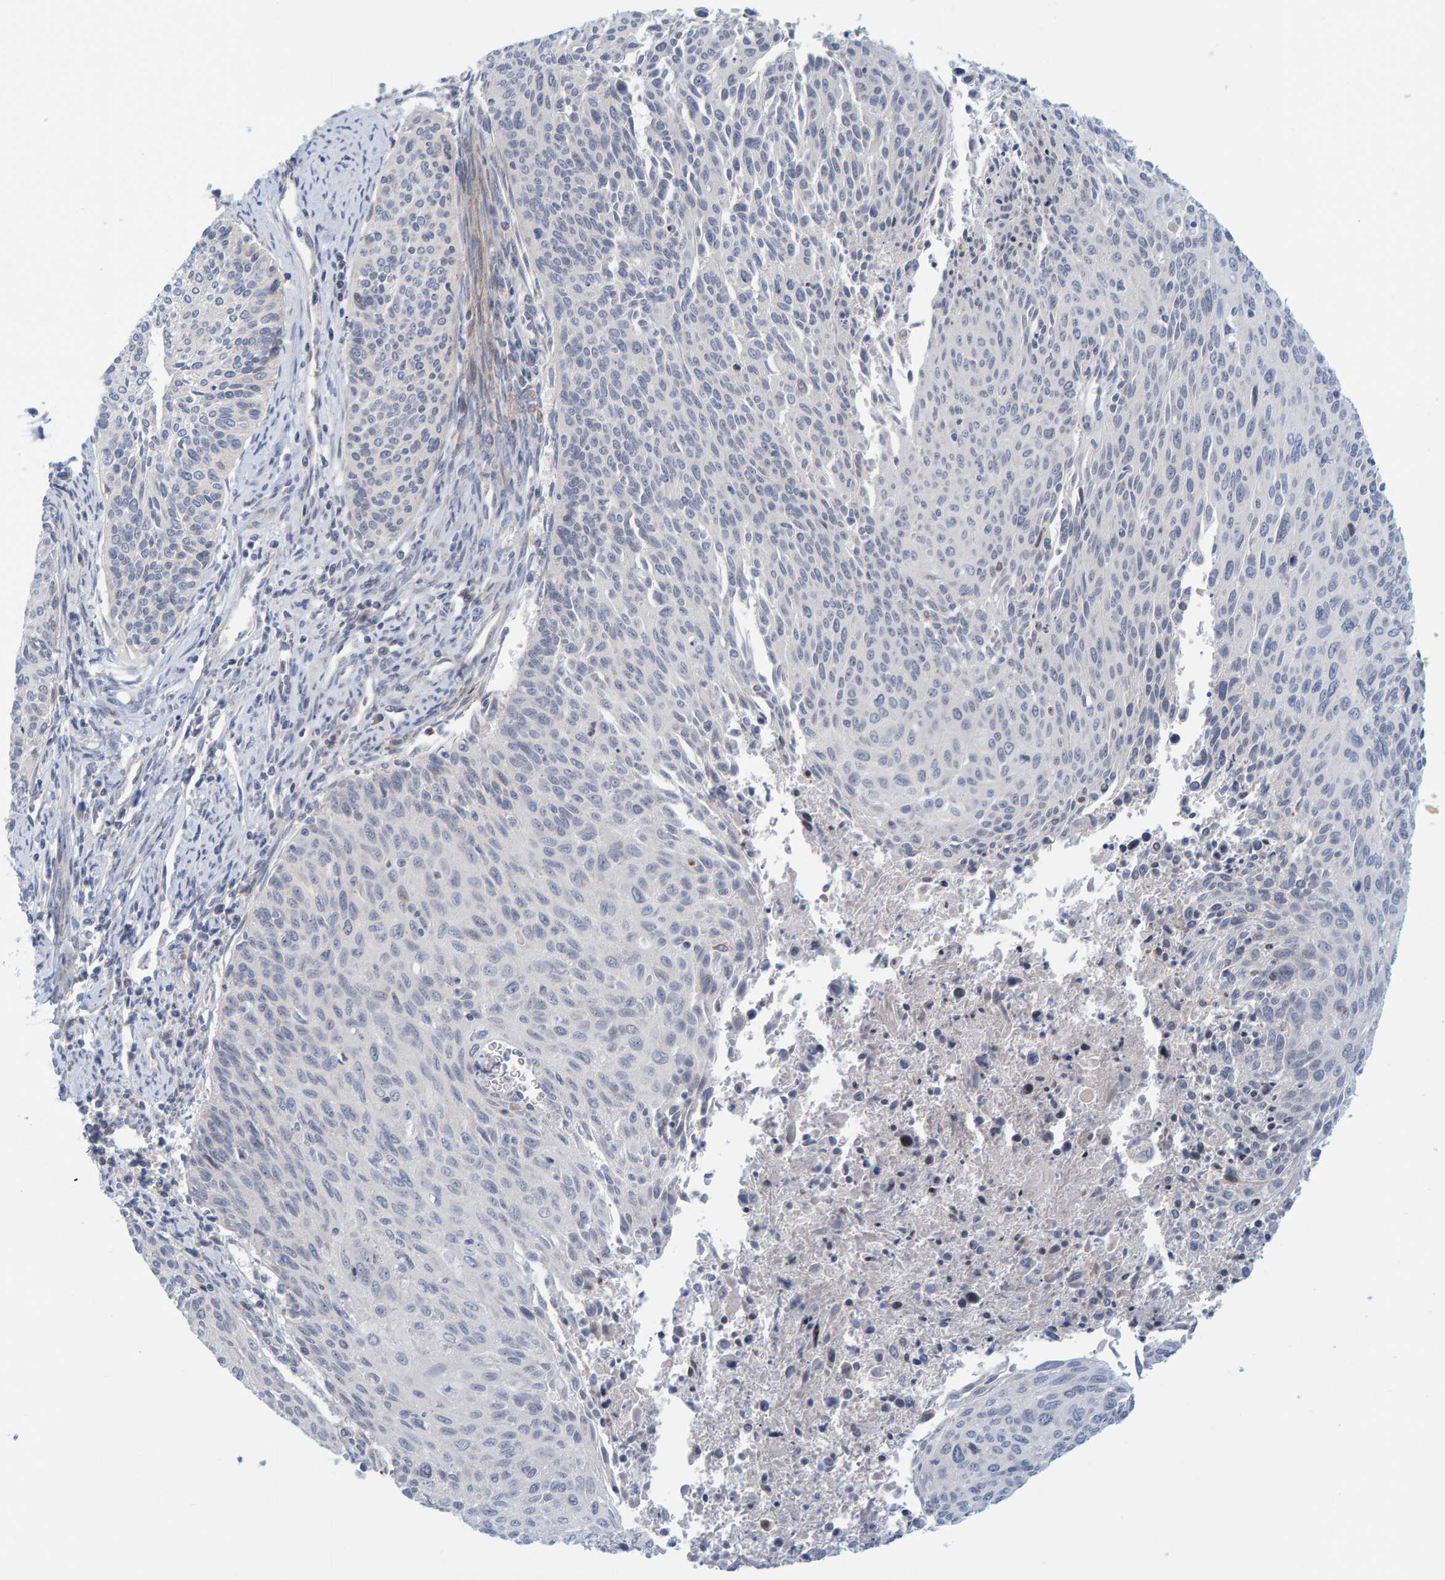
{"staining": {"intensity": "negative", "quantity": "none", "location": "none"}, "tissue": "cervical cancer", "cell_type": "Tumor cells", "image_type": "cancer", "snomed": [{"axis": "morphology", "description": "Squamous cell carcinoma, NOS"}, {"axis": "topography", "description": "Cervix"}], "caption": "Human cervical cancer (squamous cell carcinoma) stained for a protein using IHC reveals no staining in tumor cells.", "gene": "ZC3H3", "patient": {"sex": "female", "age": 55}}